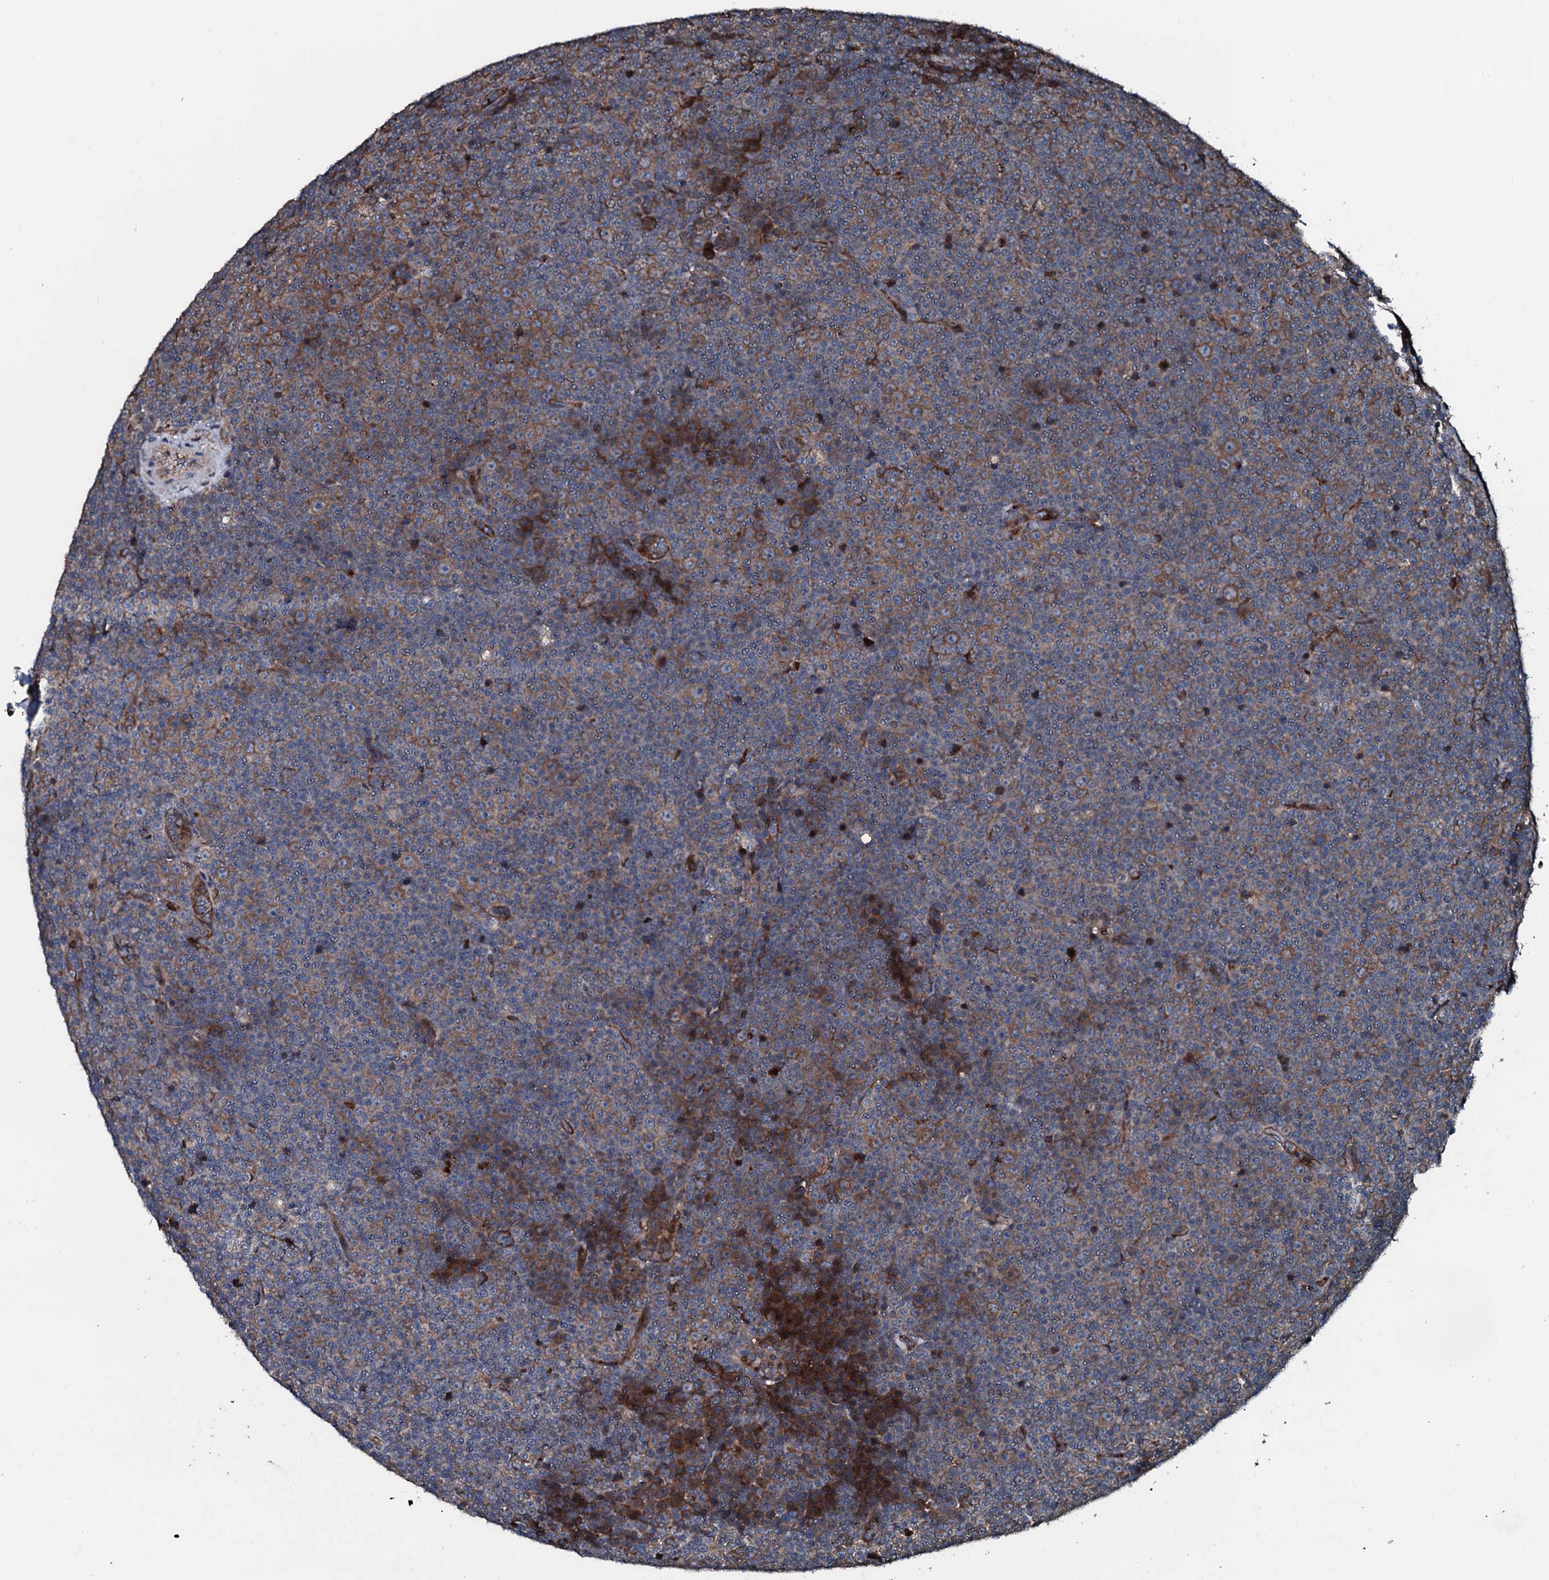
{"staining": {"intensity": "moderate", "quantity": "25%-75%", "location": "cytoplasmic/membranous"}, "tissue": "lymphoma", "cell_type": "Tumor cells", "image_type": "cancer", "snomed": [{"axis": "morphology", "description": "Malignant lymphoma, non-Hodgkin's type, Low grade"}, {"axis": "topography", "description": "Lymph node"}], "caption": "A micrograph showing moderate cytoplasmic/membranous expression in approximately 25%-75% of tumor cells in lymphoma, as visualized by brown immunohistochemical staining.", "gene": "AARS1", "patient": {"sex": "female", "age": 67}}